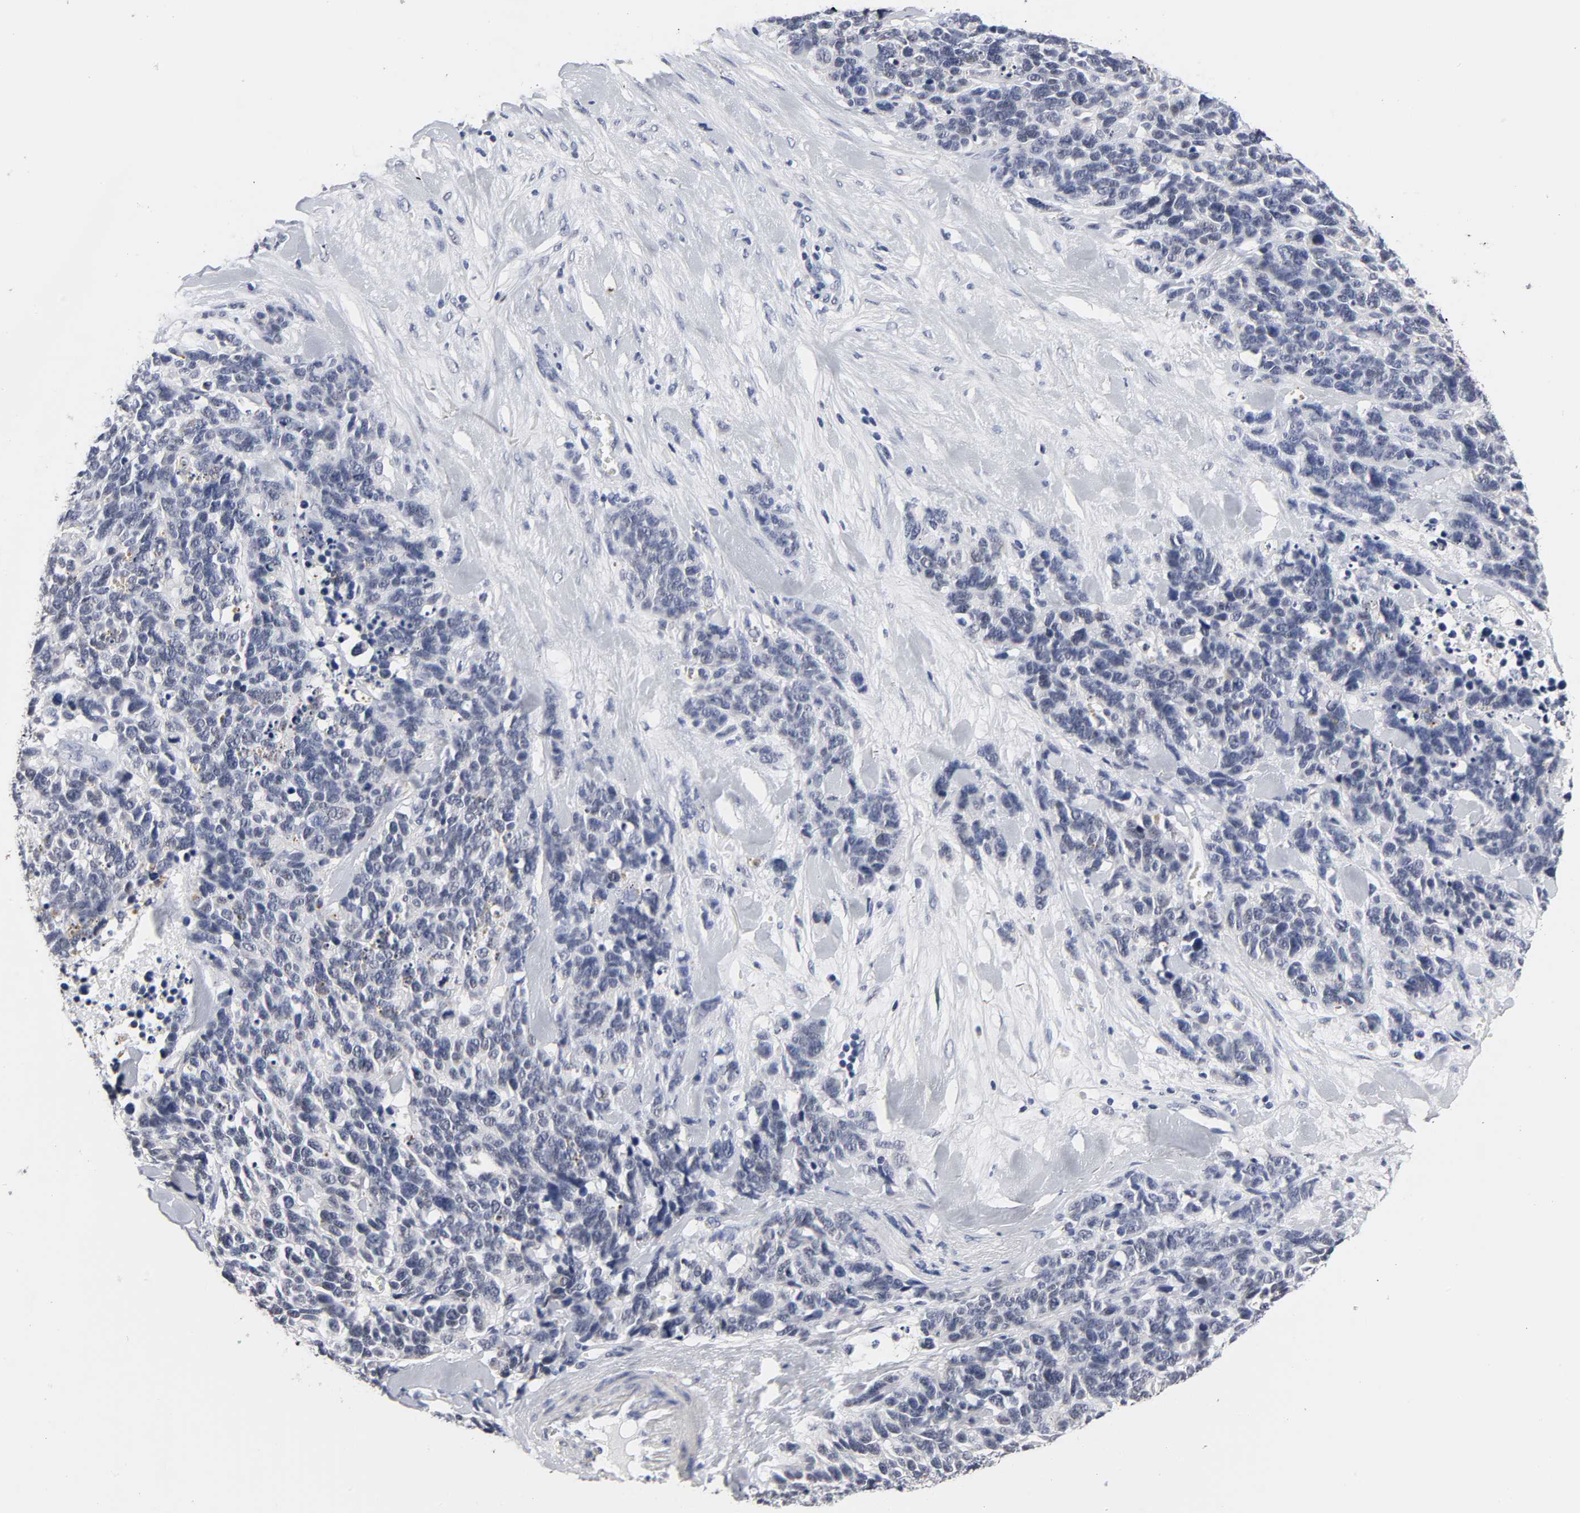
{"staining": {"intensity": "negative", "quantity": "none", "location": "none"}, "tissue": "lung cancer", "cell_type": "Tumor cells", "image_type": "cancer", "snomed": [{"axis": "morphology", "description": "Neoplasm, malignant, NOS"}, {"axis": "topography", "description": "Lung"}], "caption": "High magnification brightfield microscopy of neoplasm (malignant) (lung) stained with DAB (brown) and counterstained with hematoxylin (blue): tumor cells show no significant positivity.", "gene": "GRHL2", "patient": {"sex": "female", "age": 58}}